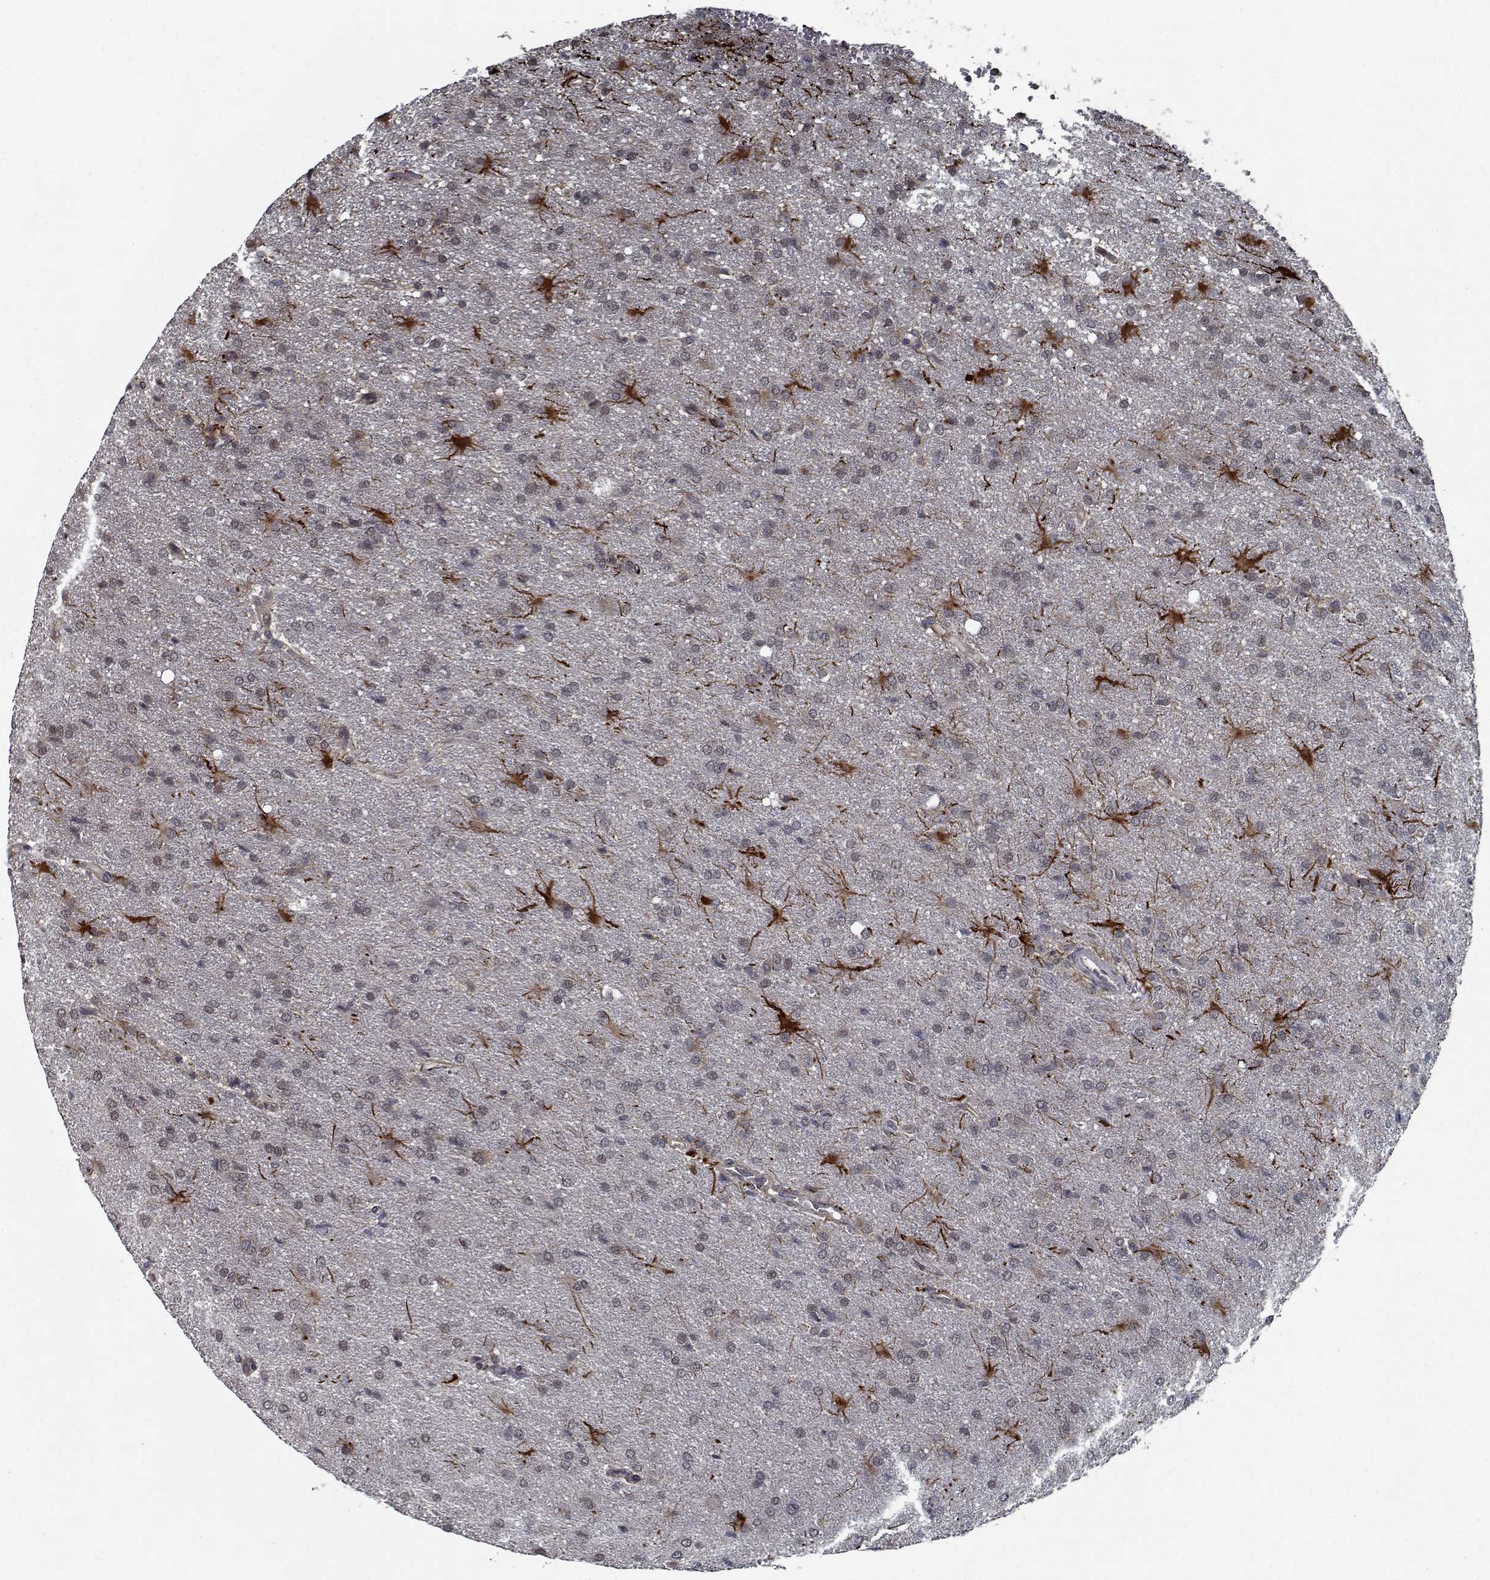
{"staining": {"intensity": "negative", "quantity": "none", "location": "none"}, "tissue": "glioma", "cell_type": "Tumor cells", "image_type": "cancer", "snomed": [{"axis": "morphology", "description": "Glioma, malignant, High grade"}, {"axis": "topography", "description": "Brain"}], "caption": "Immunohistochemistry photomicrograph of malignant glioma (high-grade) stained for a protein (brown), which exhibits no expression in tumor cells.", "gene": "NLK", "patient": {"sex": "male", "age": 68}}